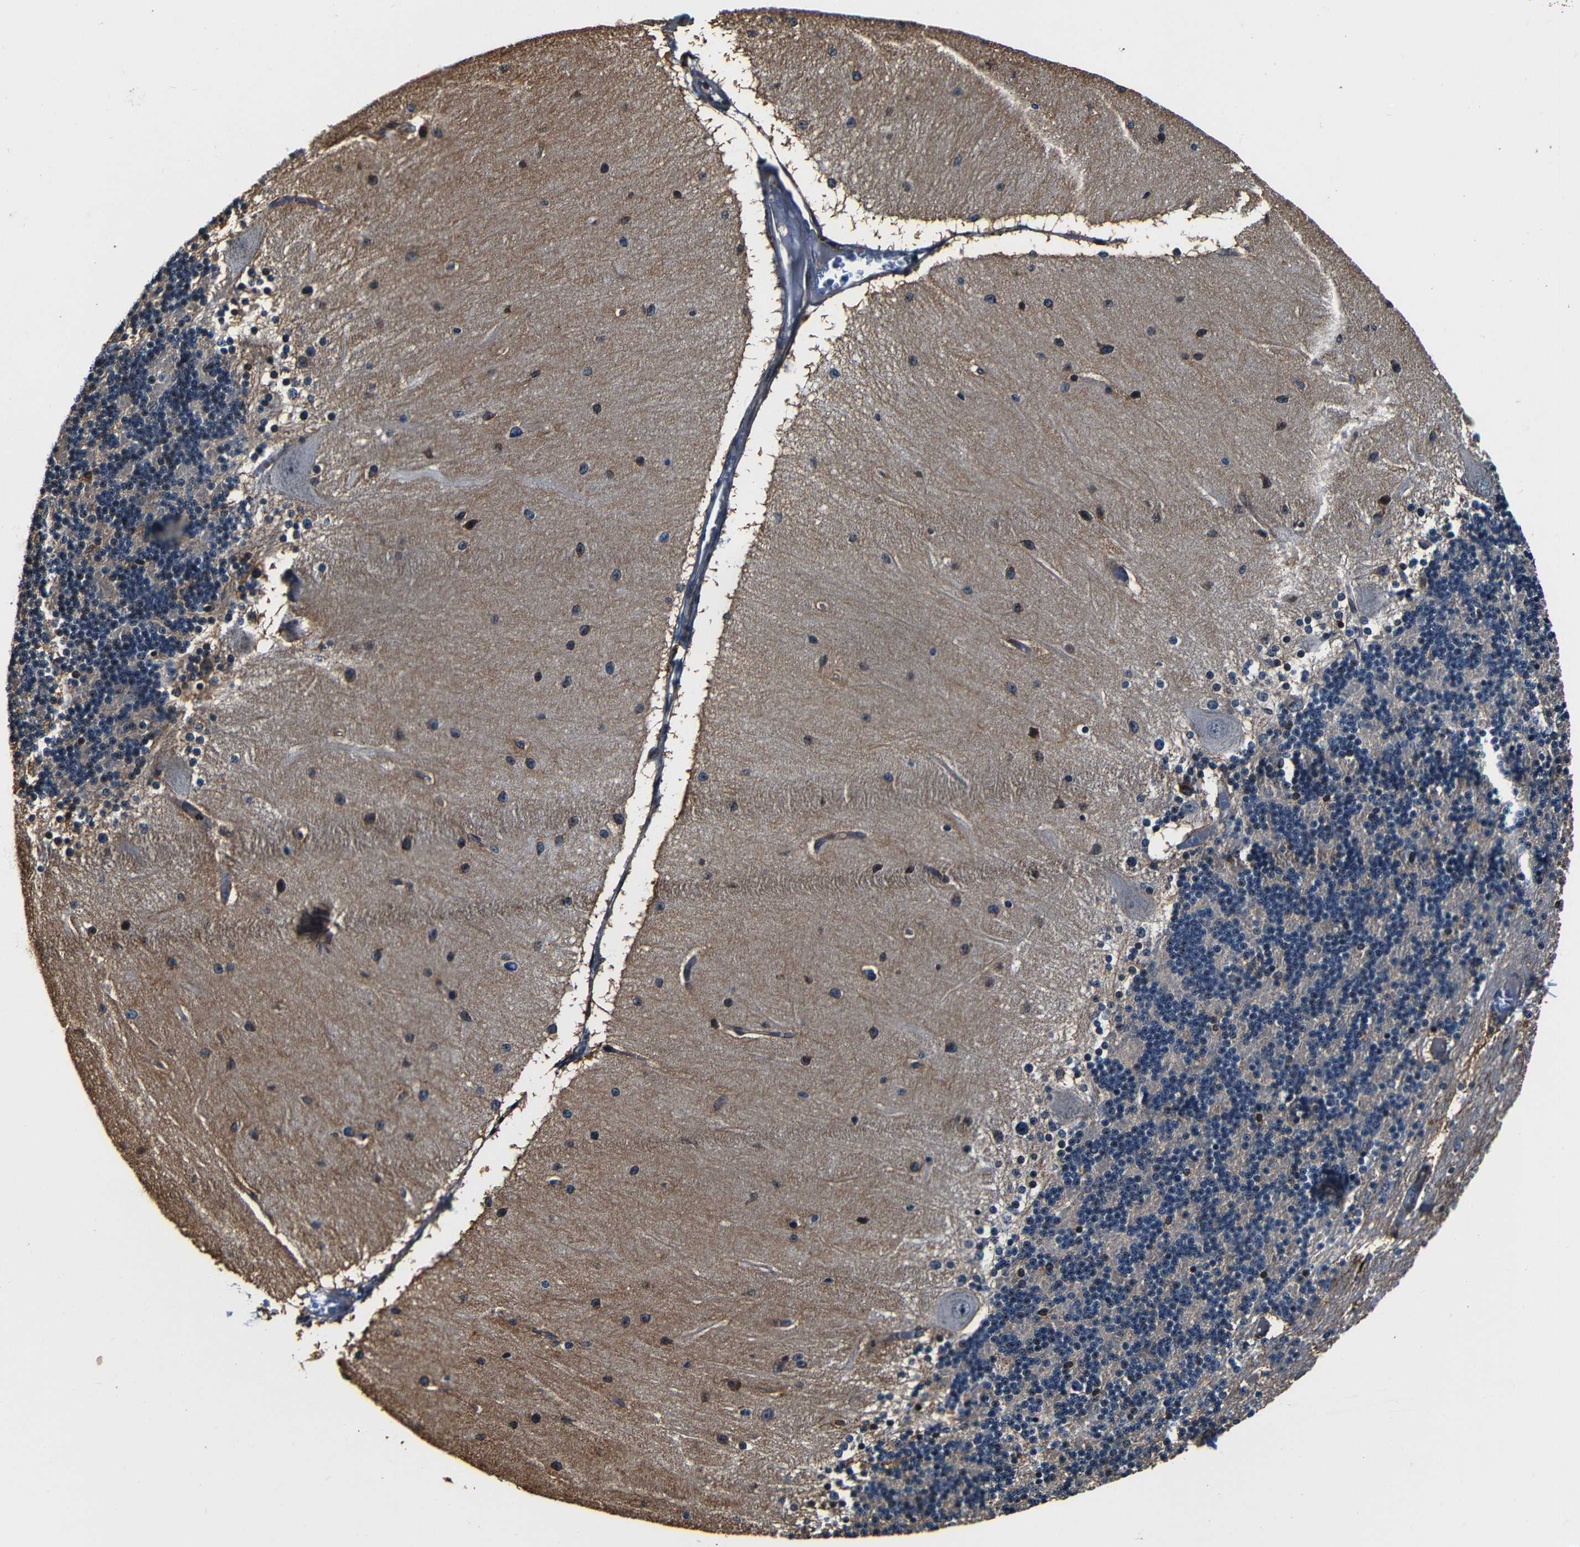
{"staining": {"intensity": "weak", "quantity": "<25%", "location": "nuclear"}, "tissue": "cerebellum", "cell_type": "Cells in granular layer", "image_type": "normal", "snomed": [{"axis": "morphology", "description": "Normal tissue, NOS"}, {"axis": "topography", "description": "Cerebellum"}], "caption": "Image shows no protein staining in cells in granular layer of benign cerebellum.", "gene": "NCBP3", "patient": {"sex": "female", "age": 54}}